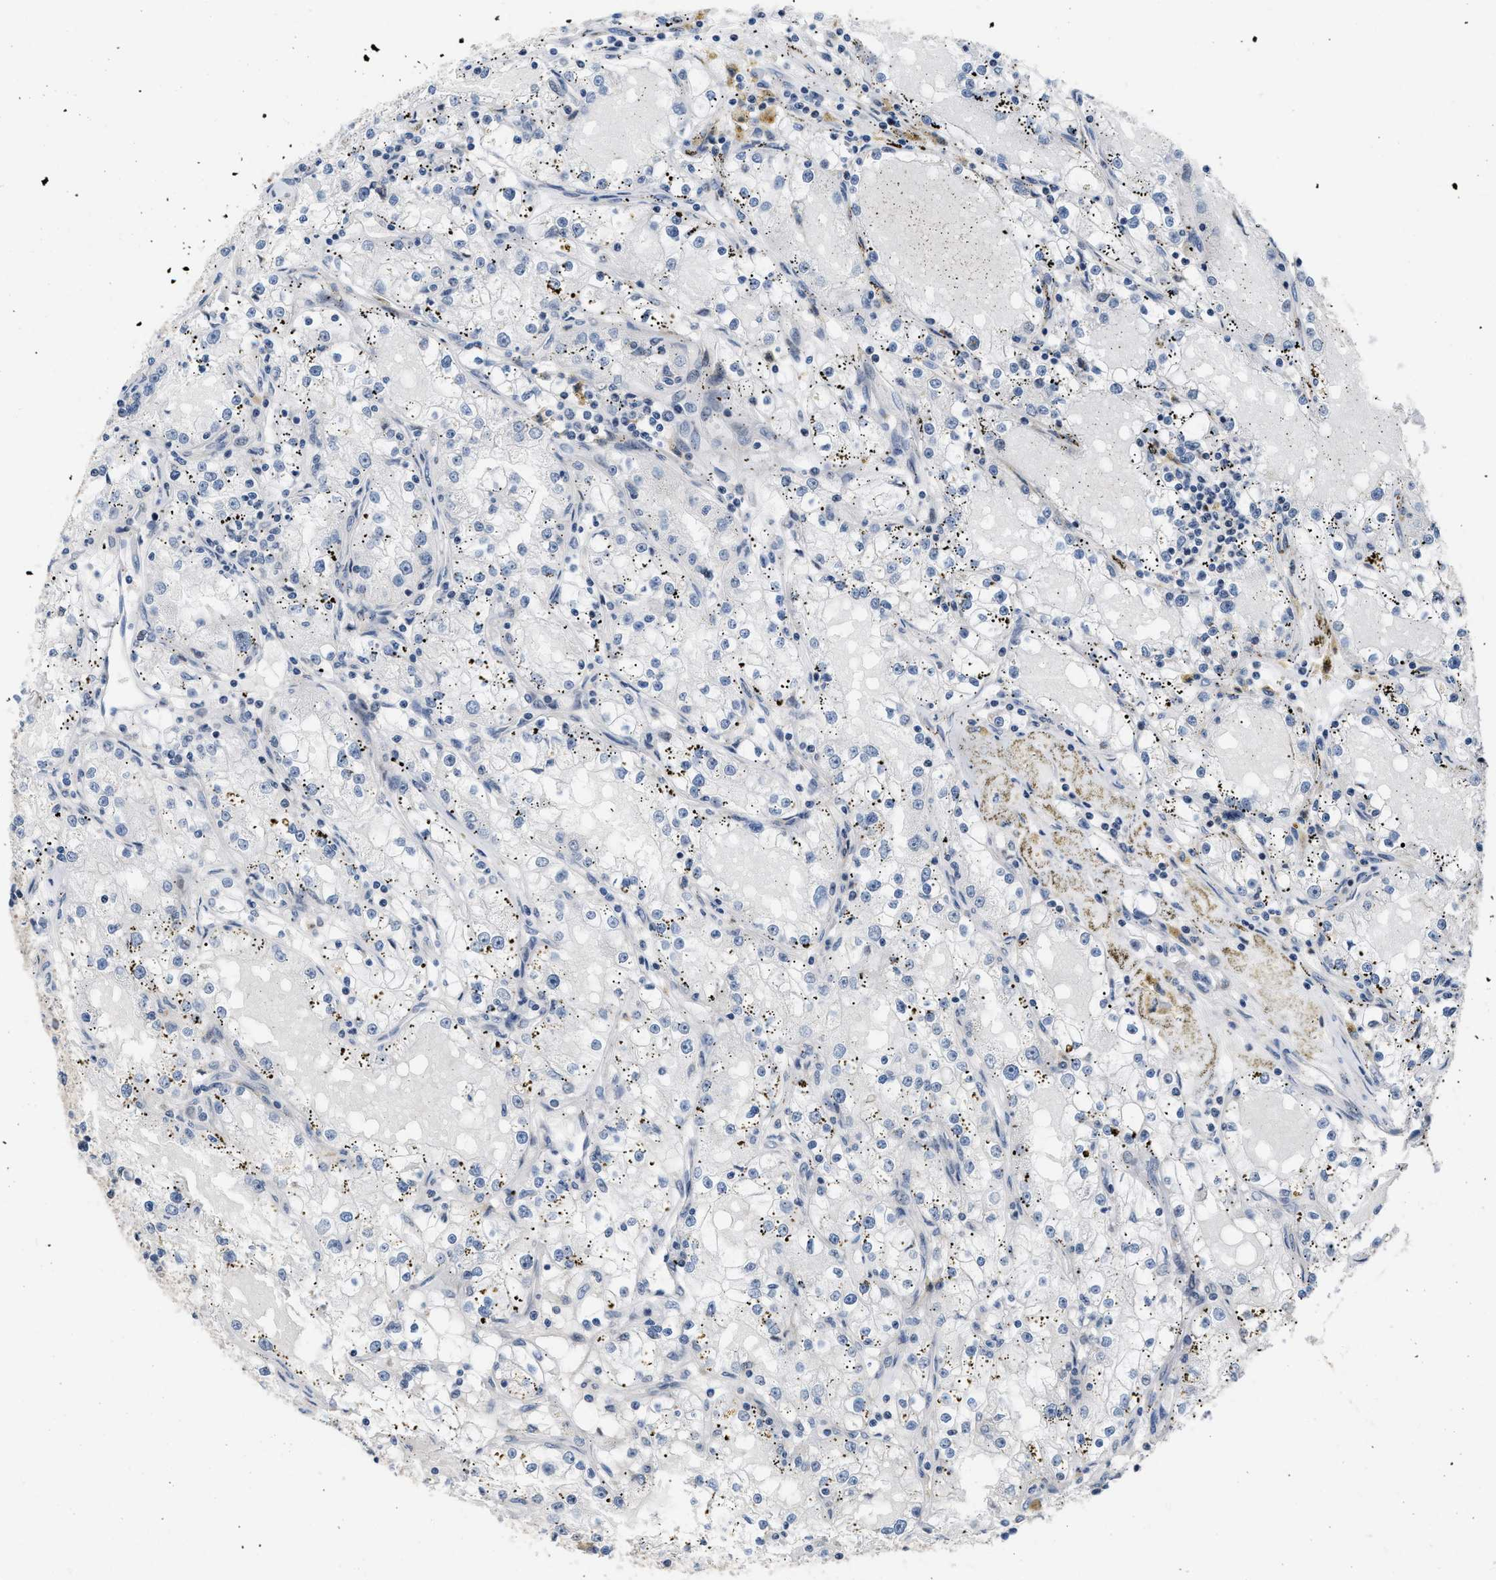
{"staining": {"intensity": "negative", "quantity": "none", "location": "none"}, "tissue": "renal cancer", "cell_type": "Tumor cells", "image_type": "cancer", "snomed": [{"axis": "morphology", "description": "Adenocarcinoma, NOS"}, {"axis": "topography", "description": "Kidney"}], "caption": "IHC micrograph of neoplastic tissue: human renal cancer (adenocarcinoma) stained with DAB (3,3'-diaminobenzidine) exhibits no significant protein staining in tumor cells. Brightfield microscopy of immunohistochemistry stained with DAB (3,3'-diaminobenzidine) (brown) and hematoxylin (blue), captured at high magnification.", "gene": "CSNK1A1", "patient": {"sex": "male", "age": 56}}